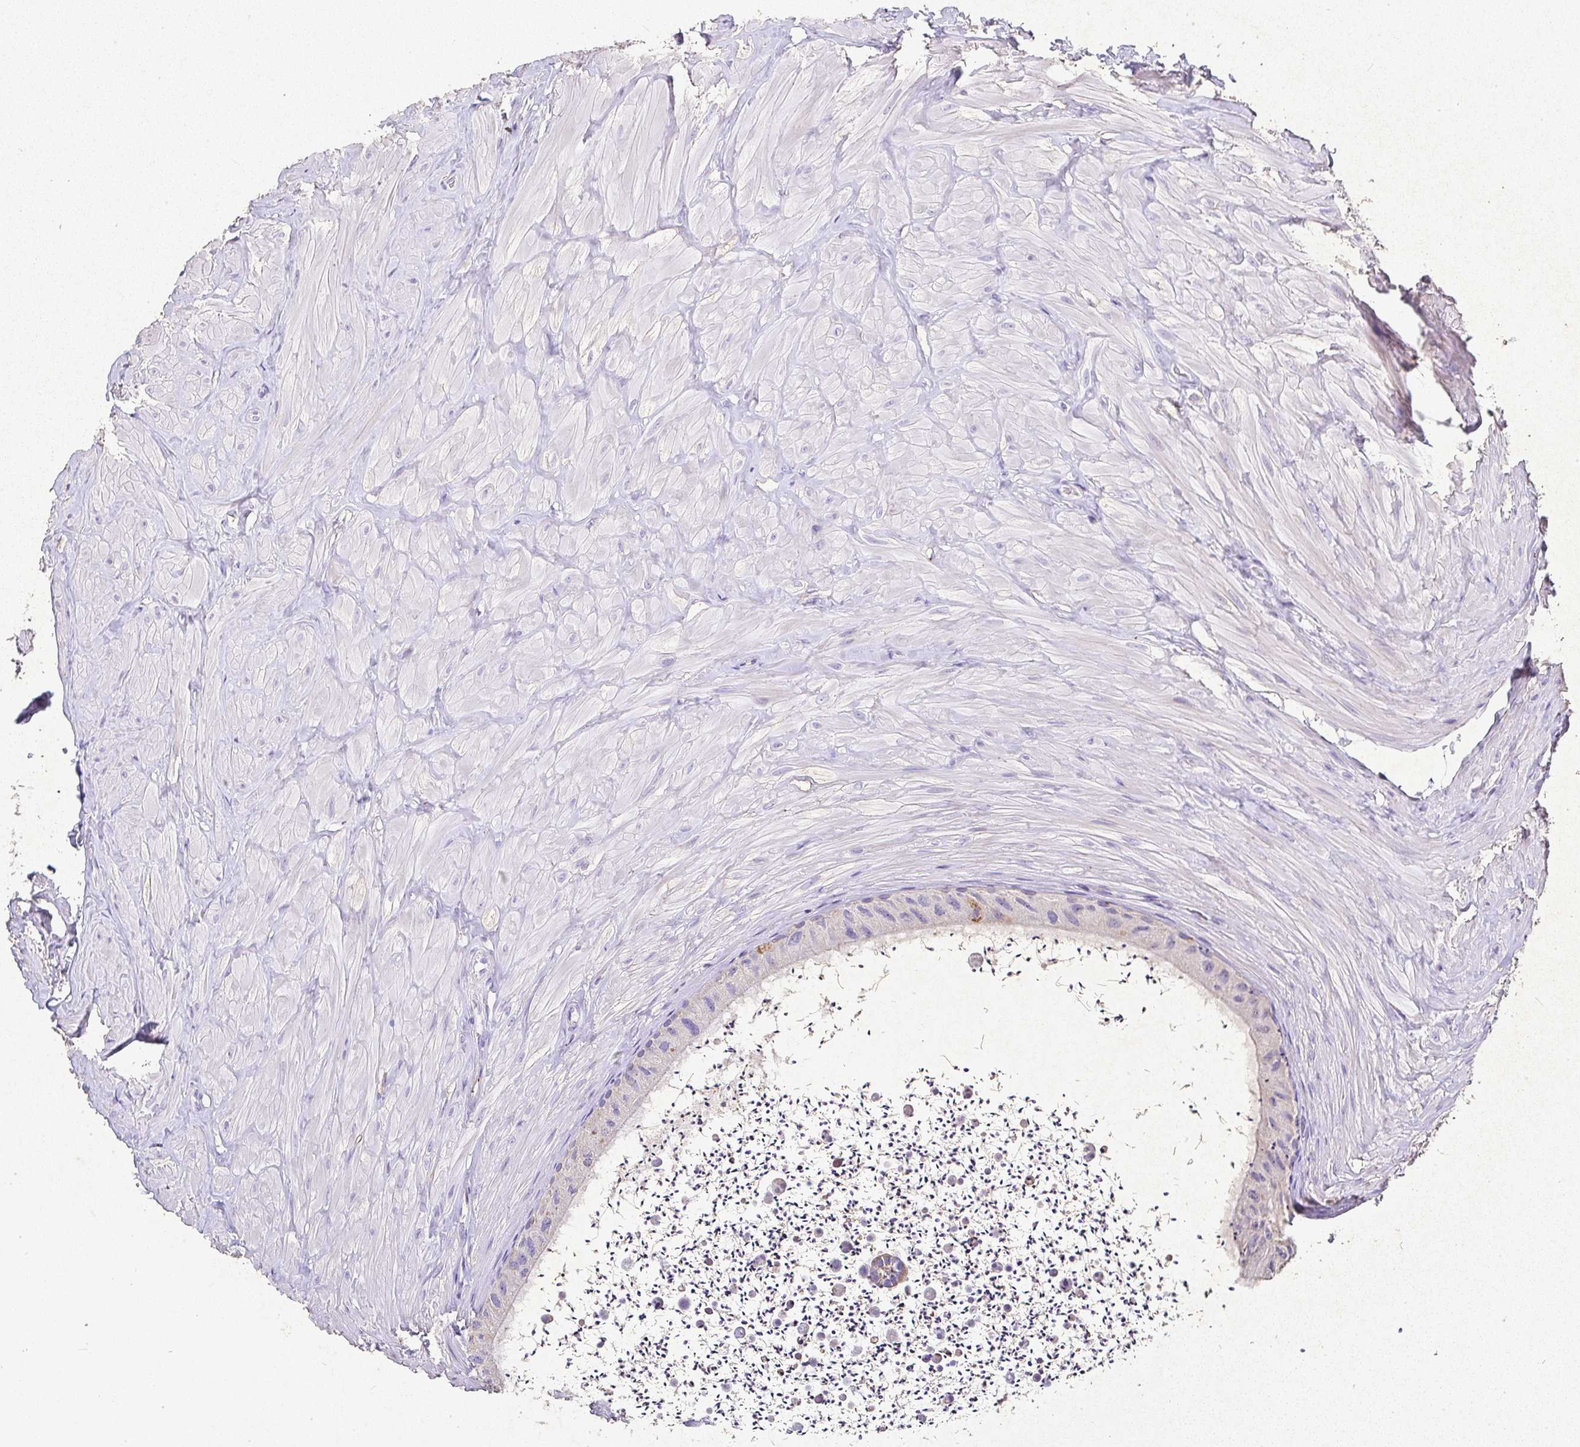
{"staining": {"intensity": "moderate", "quantity": "<25%", "location": "cytoplasmic/membranous"}, "tissue": "epididymis", "cell_type": "Glandular cells", "image_type": "normal", "snomed": [{"axis": "morphology", "description": "Normal tissue, NOS"}, {"axis": "topography", "description": "Epididymis"}, {"axis": "topography", "description": "Peripheral nerve tissue"}], "caption": "This photomicrograph demonstrates IHC staining of unremarkable epididymis, with low moderate cytoplasmic/membranous expression in approximately <25% of glandular cells.", "gene": "RPS2", "patient": {"sex": "male", "age": 32}}